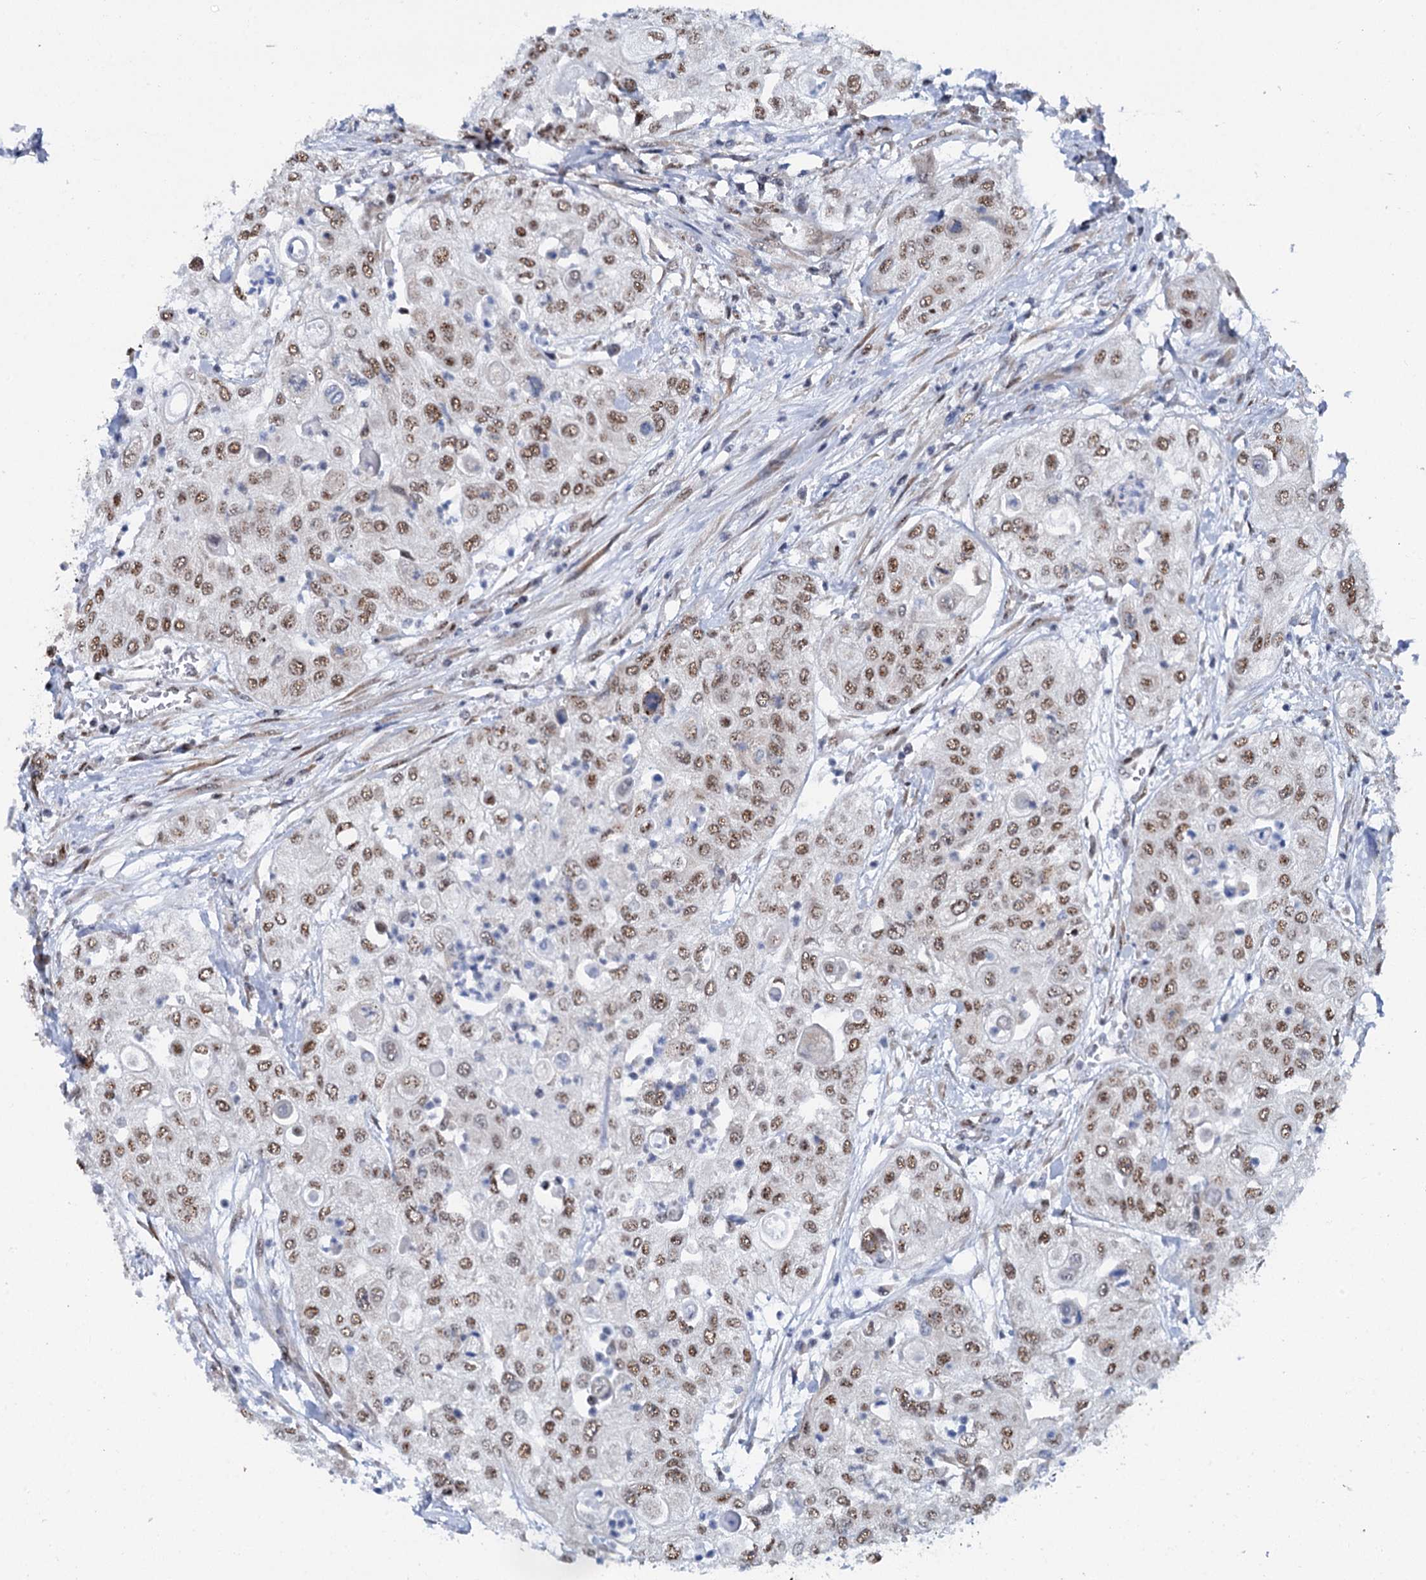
{"staining": {"intensity": "moderate", "quantity": ">75%", "location": "nuclear"}, "tissue": "urothelial cancer", "cell_type": "Tumor cells", "image_type": "cancer", "snomed": [{"axis": "morphology", "description": "Urothelial carcinoma, High grade"}, {"axis": "topography", "description": "Urinary bladder"}], "caption": "Urothelial cancer stained with DAB (3,3'-diaminobenzidine) IHC shows medium levels of moderate nuclear positivity in about >75% of tumor cells.", "gene": "SREK1", "patient": {"sex": "female", "age": 79}}